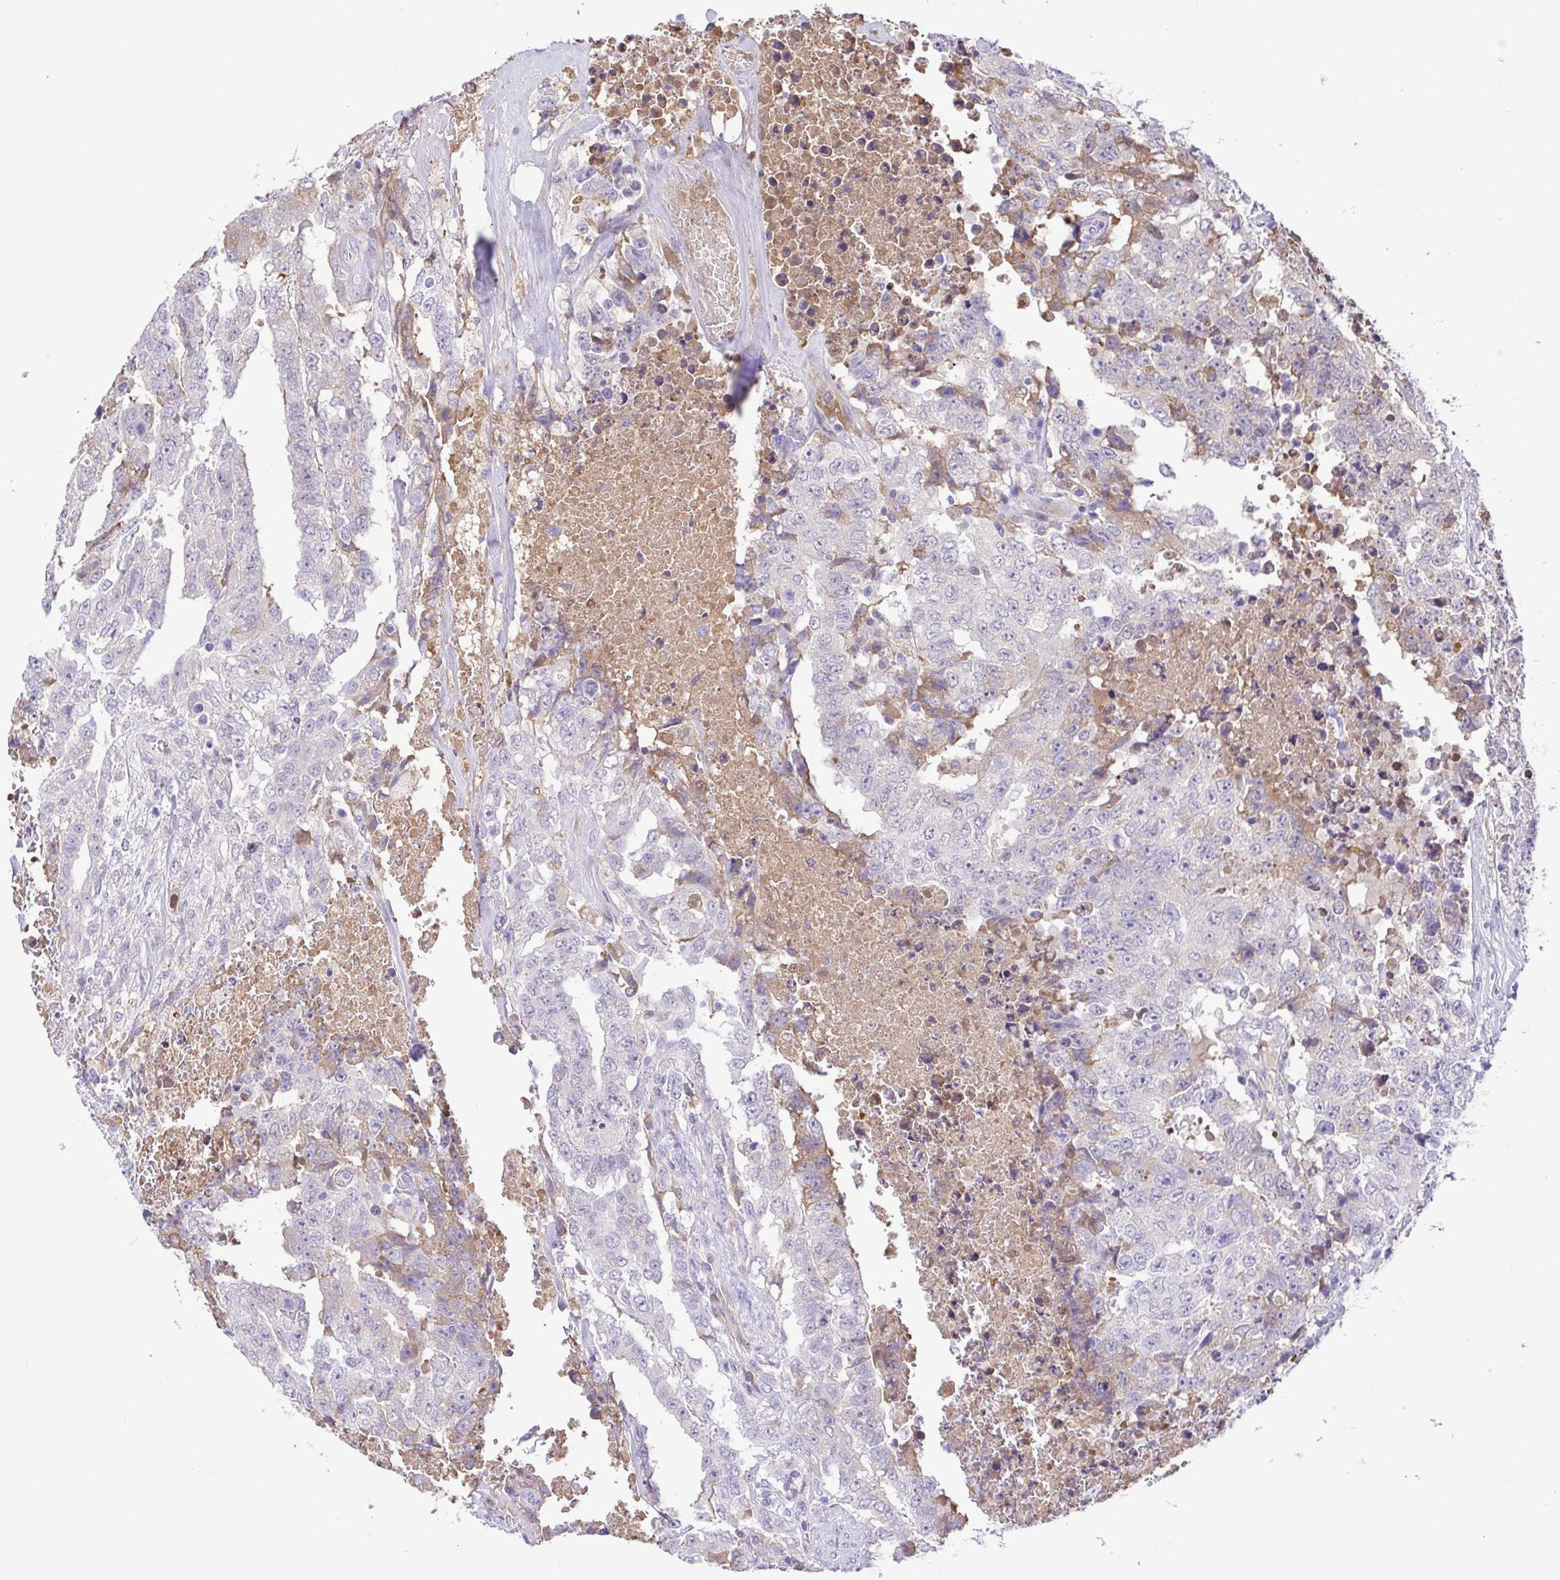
{"staining": {"intensity": "weak", "quantity": "<25%", "location": "cytoplasmic/membranous"}, "tissue": "testis cancer", "cell_type": "Tumor cells", "image_type": "cancer", "snomed": [{"axis": "morphology", "description": "Carcinoma, Embryonal, NOS"}, {"axis": "topography", "description": "Testis"}], "caption": "This is a histopathology image of immunohistochemistry (IHC) staining of testis cancer (embryonal carcinoma), which shows no positivity in tumor cells.", "gene": "IGFL1", "patient": {"sex": "male", "age": 24}}